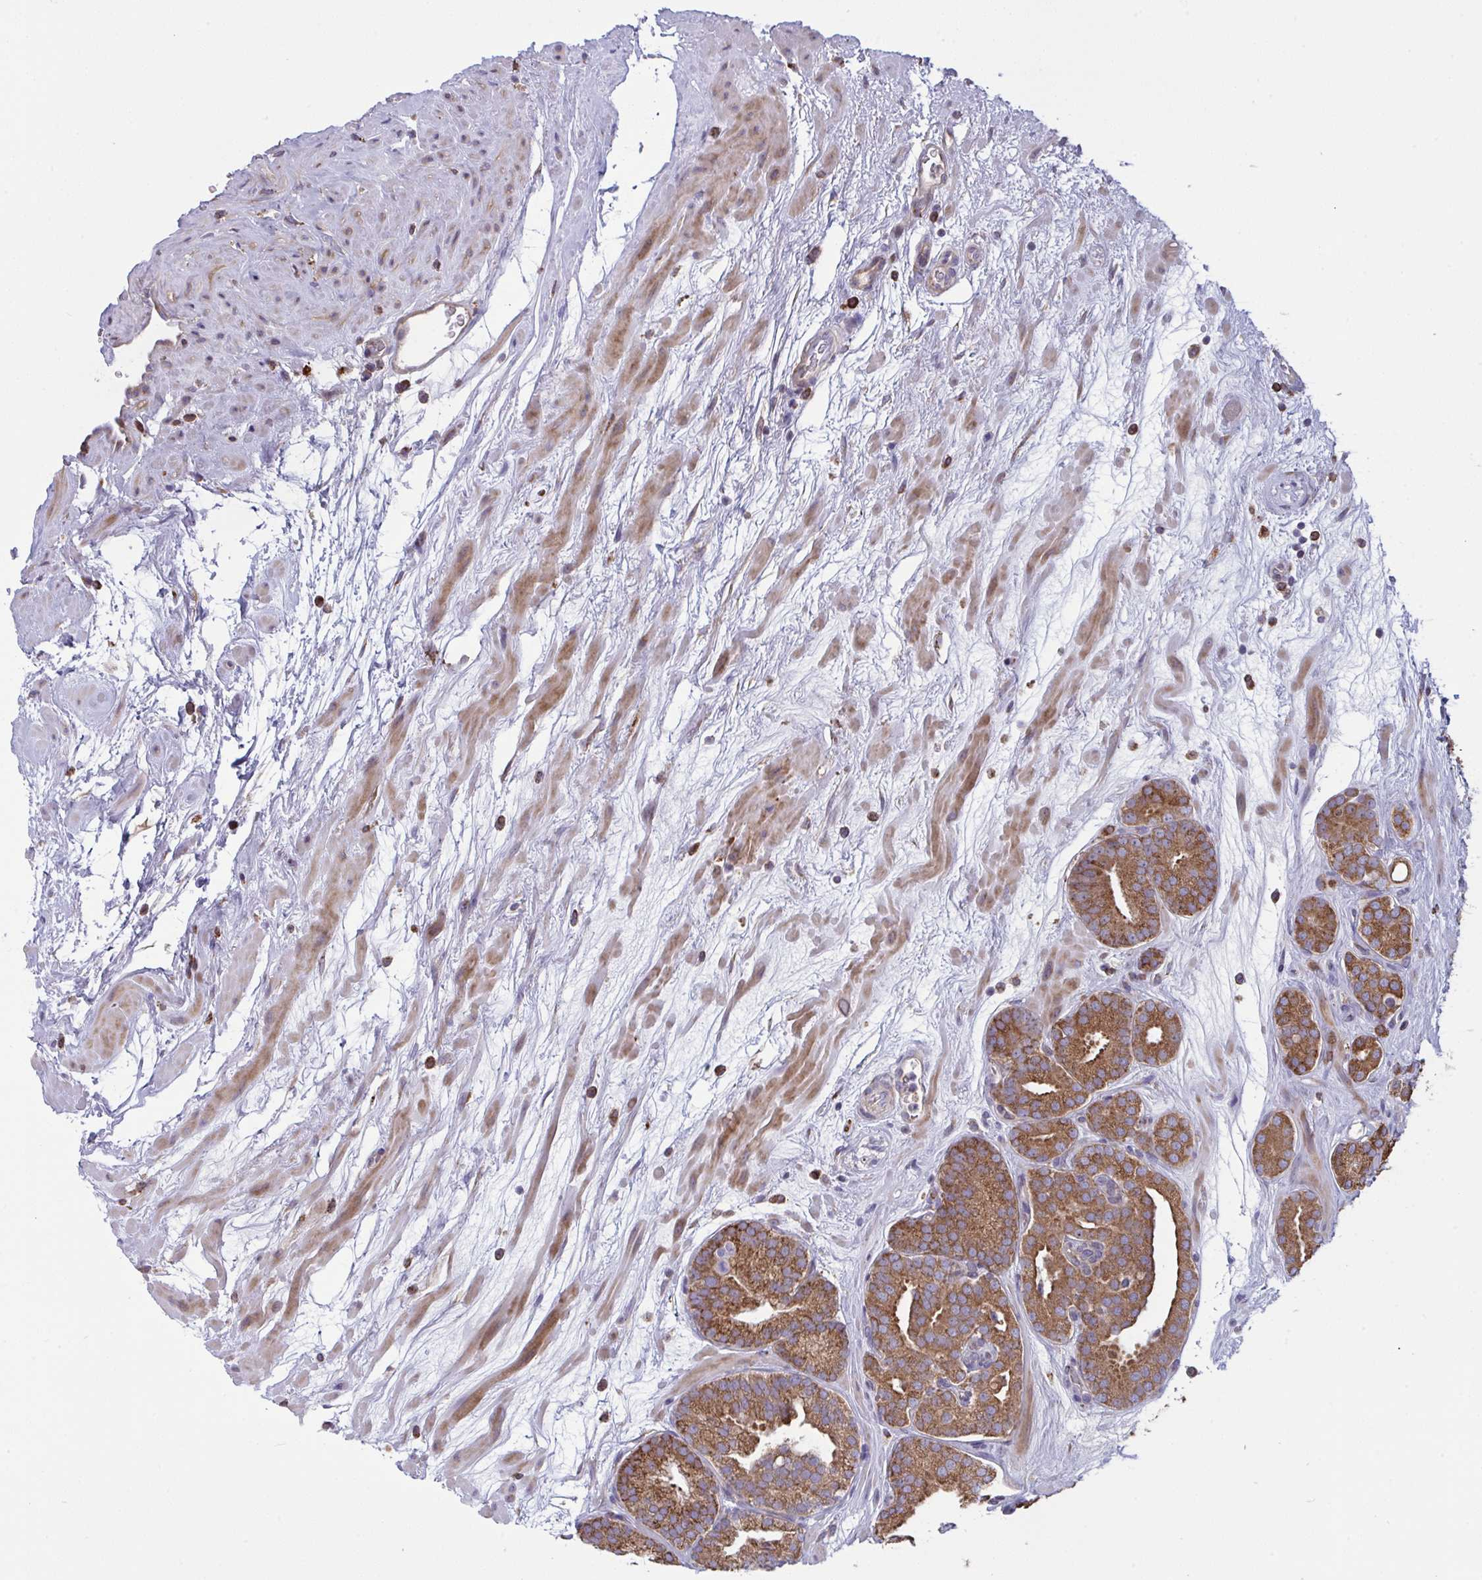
{"staining": {"intensity": "moderate", "quantity": ">75%", "location": "cytoplasmic/membranous"}, "tissue": "prostate cancer", "cell_type": "Tumor cells", "image_type": "cancer", "snomed": [{"axis": "morphology", "description": "Adenocarcinoma, High grade"}, {"axis": "topography", "description": "Prostate"}], "caption": "There is medium levels of moderate cytoplasmic/membranous positivity in tumor cells of adenocarcinoma (high-grade) (prostate), as demonstrated by immunohistochemical staining (brown color).", "gene": "MYMK", "patient": {"sex": "male", "age": 66}}